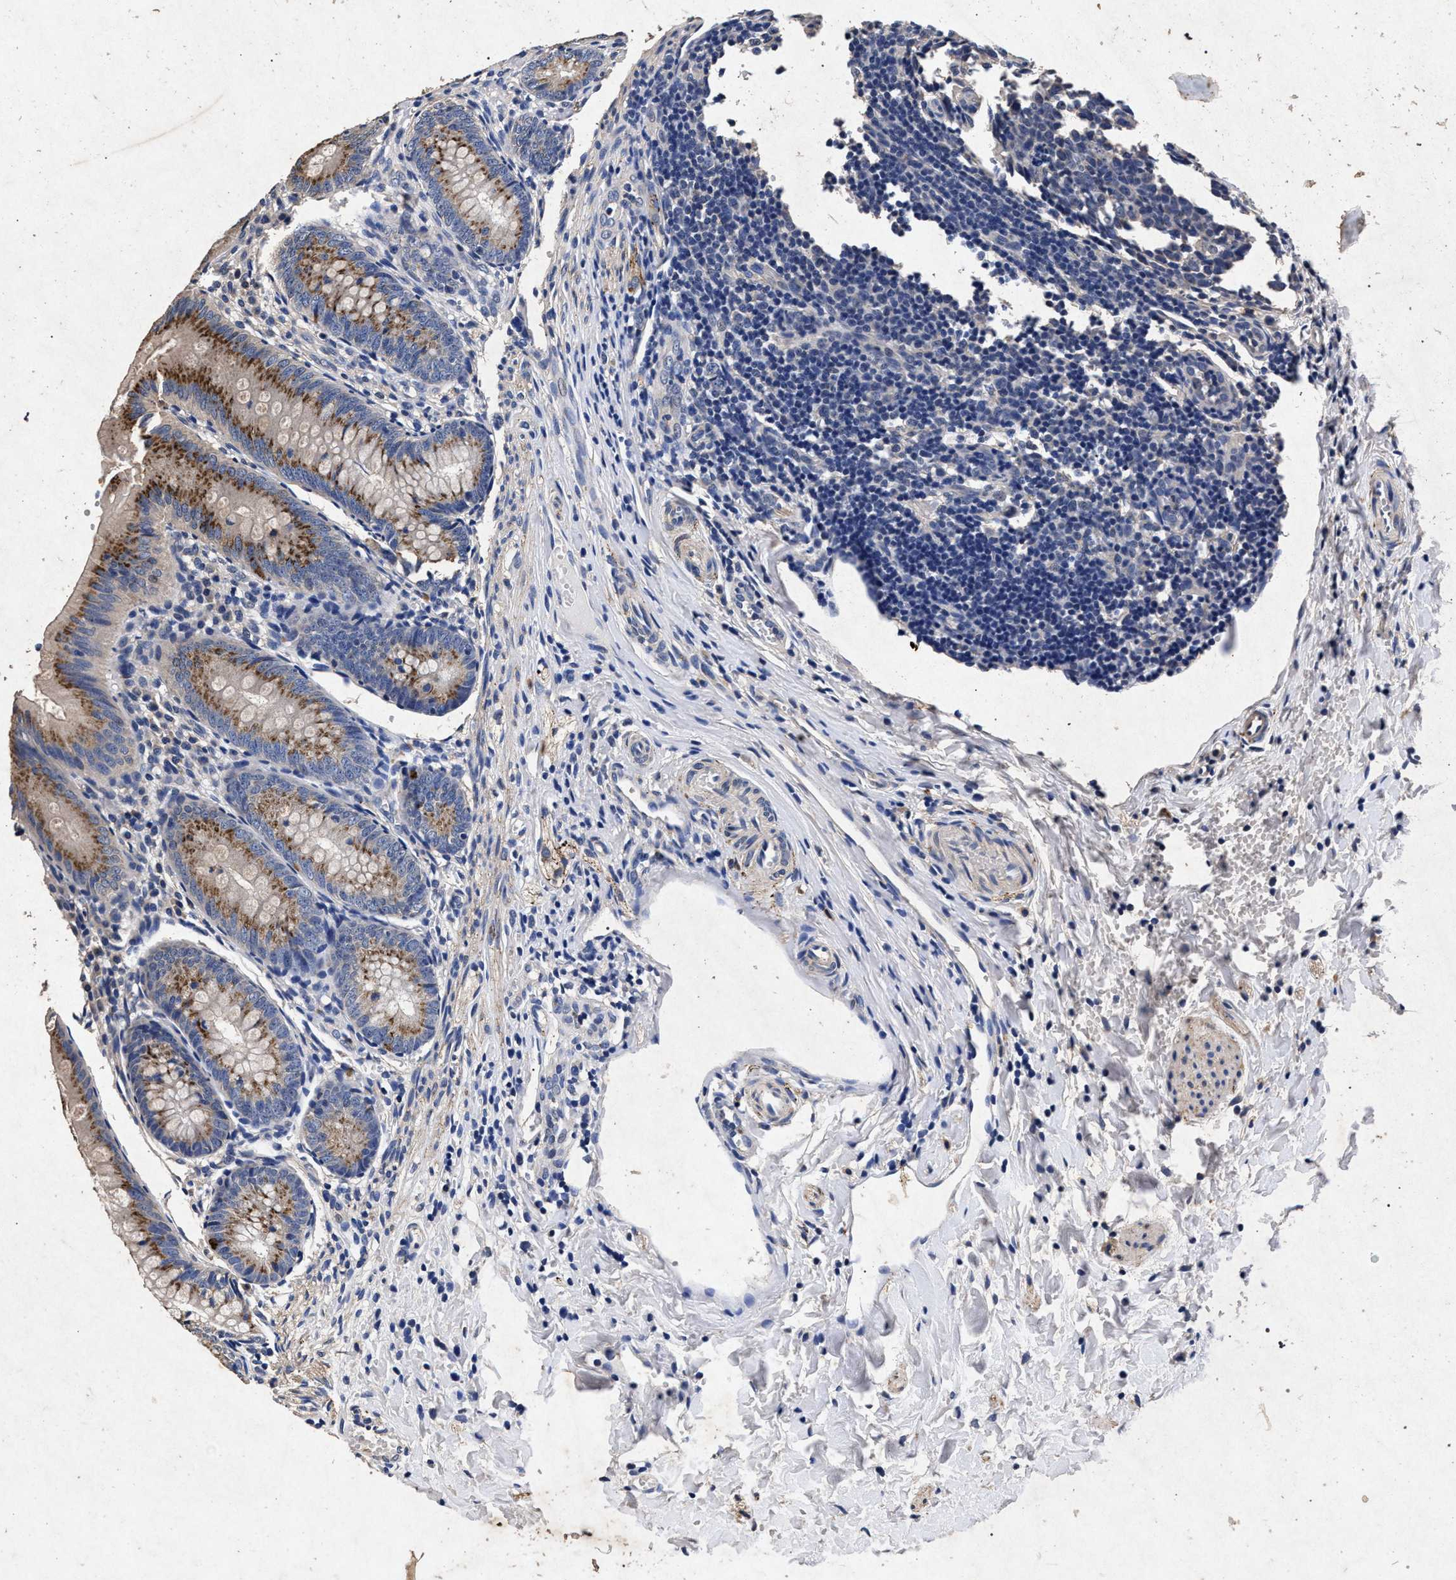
{"staining": {"intensity": "moderate", "quantity": ">75%", "location": "cytoplasmic/membranous"}, "tissue": "appendix", "cell_type": "Glandular cells", "image_type": "normal", "snomed": [{"axis": "morphology", "description": "Normal tissue, NOS"}, {"axis": "topography", "description": "Appendix"}], "caption": "Human appendix stained with a brown dye displays moderate cytoplasmic/membranous positive staining in approximately >75% of glandular cells.", "gene": "ATP1A2", "patient": {"sex": "male", "age": 1}}